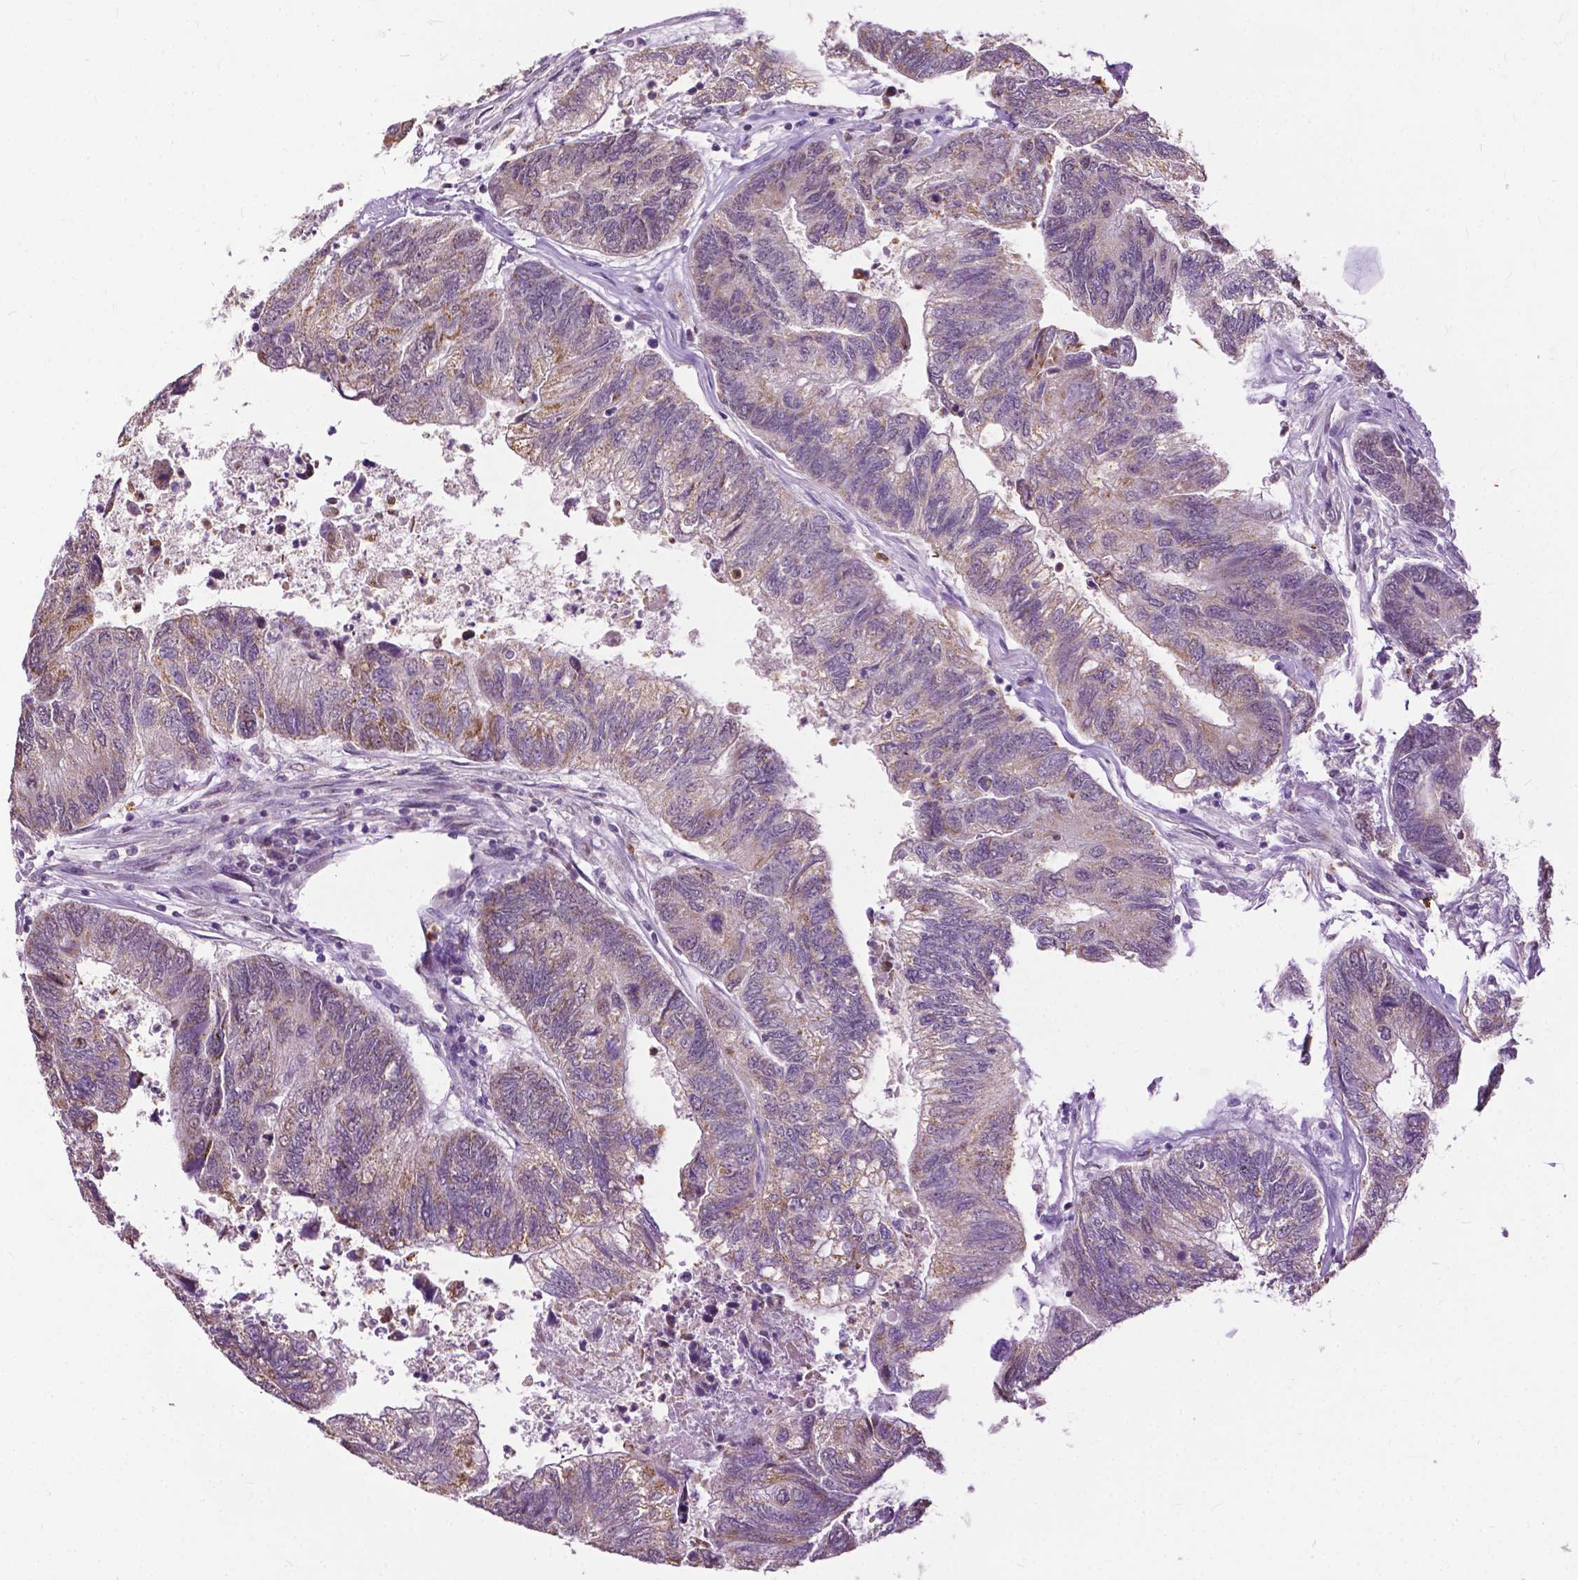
{"staining": {"intensity": "weak", "quantity": "25%-75%", "location": "cytoplasmic/membranous"}, "tissue": "colorectal cancer", "cell_type": "Tumor cells", "image_type": "cancer", "snomed": [{"axis": "morphology", "description": "Adenocarcinoma, NOS"}, {"axis": "topography", "description": "Colon"}], "caption": "Colorectal adenocarcinoma tissue demonstrates weak cytoplasmic/membranous positivity in about 25%-75% of tumor cells, visualized by immunohistochemistry.", "gene": "TTC9B", "patient": {"sex": "female", "age": 67}}